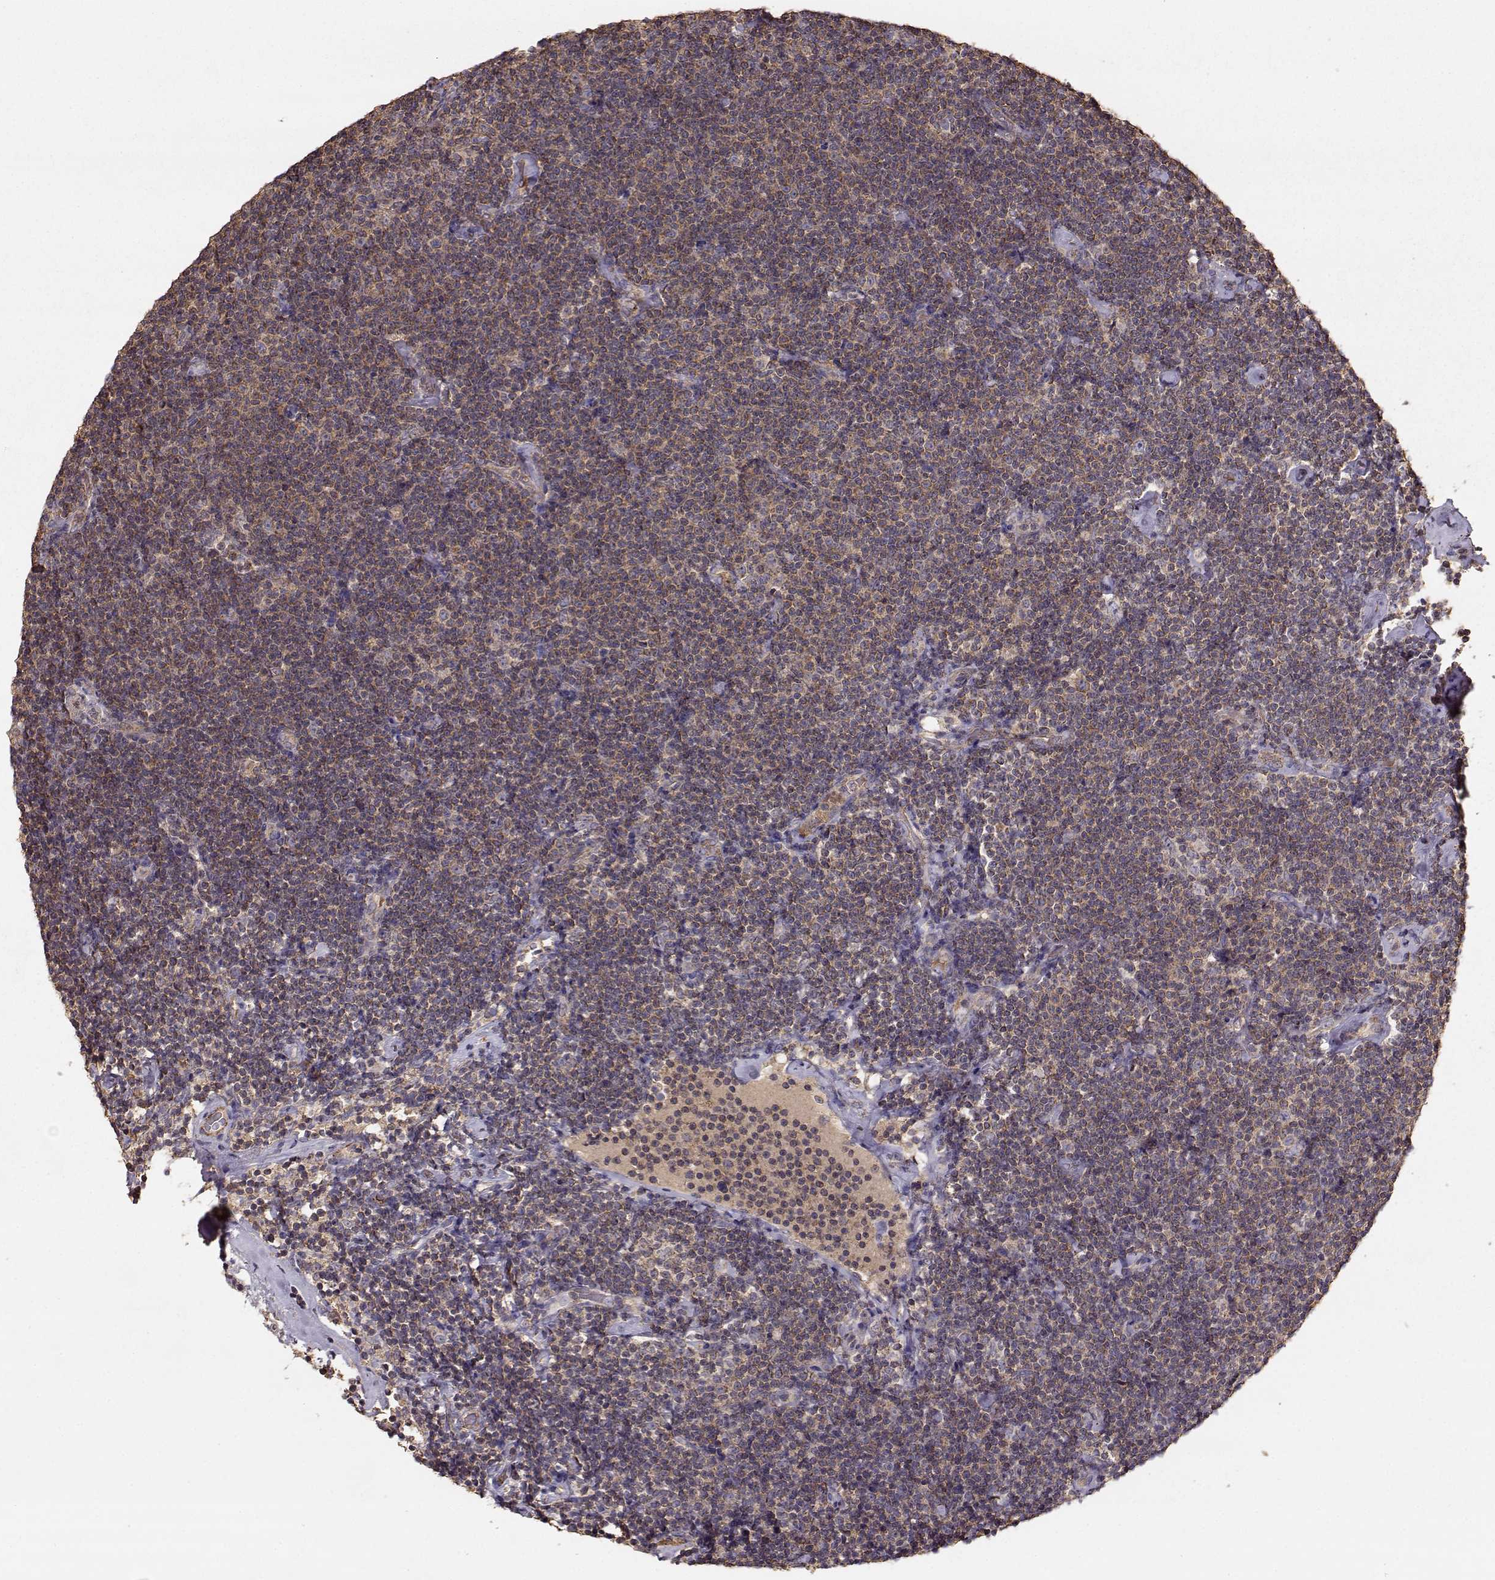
{"staining": {"intensity": "moderate", "quantity": ">75%", "location": "cytoplasmic/membranous"}, "tissue": "lymphoma", "cell_type": "Tumor cells", "image_type": "cancer", "snomed": [{"axis": "morphology", "description": "Malignant lymphoma, non-Hodgkin's type, Low grade"}, {"axis": "topography", "description": "Lymph node"}], "caption": "This is a histology image of immunohistochemistry (IHC) staining of lymphoma, which shows moderate positivity in the cytoplasmic/membranous of tumor cells.", "gene": "TARS3", "patient": {"sex": "male", "age": 81}}